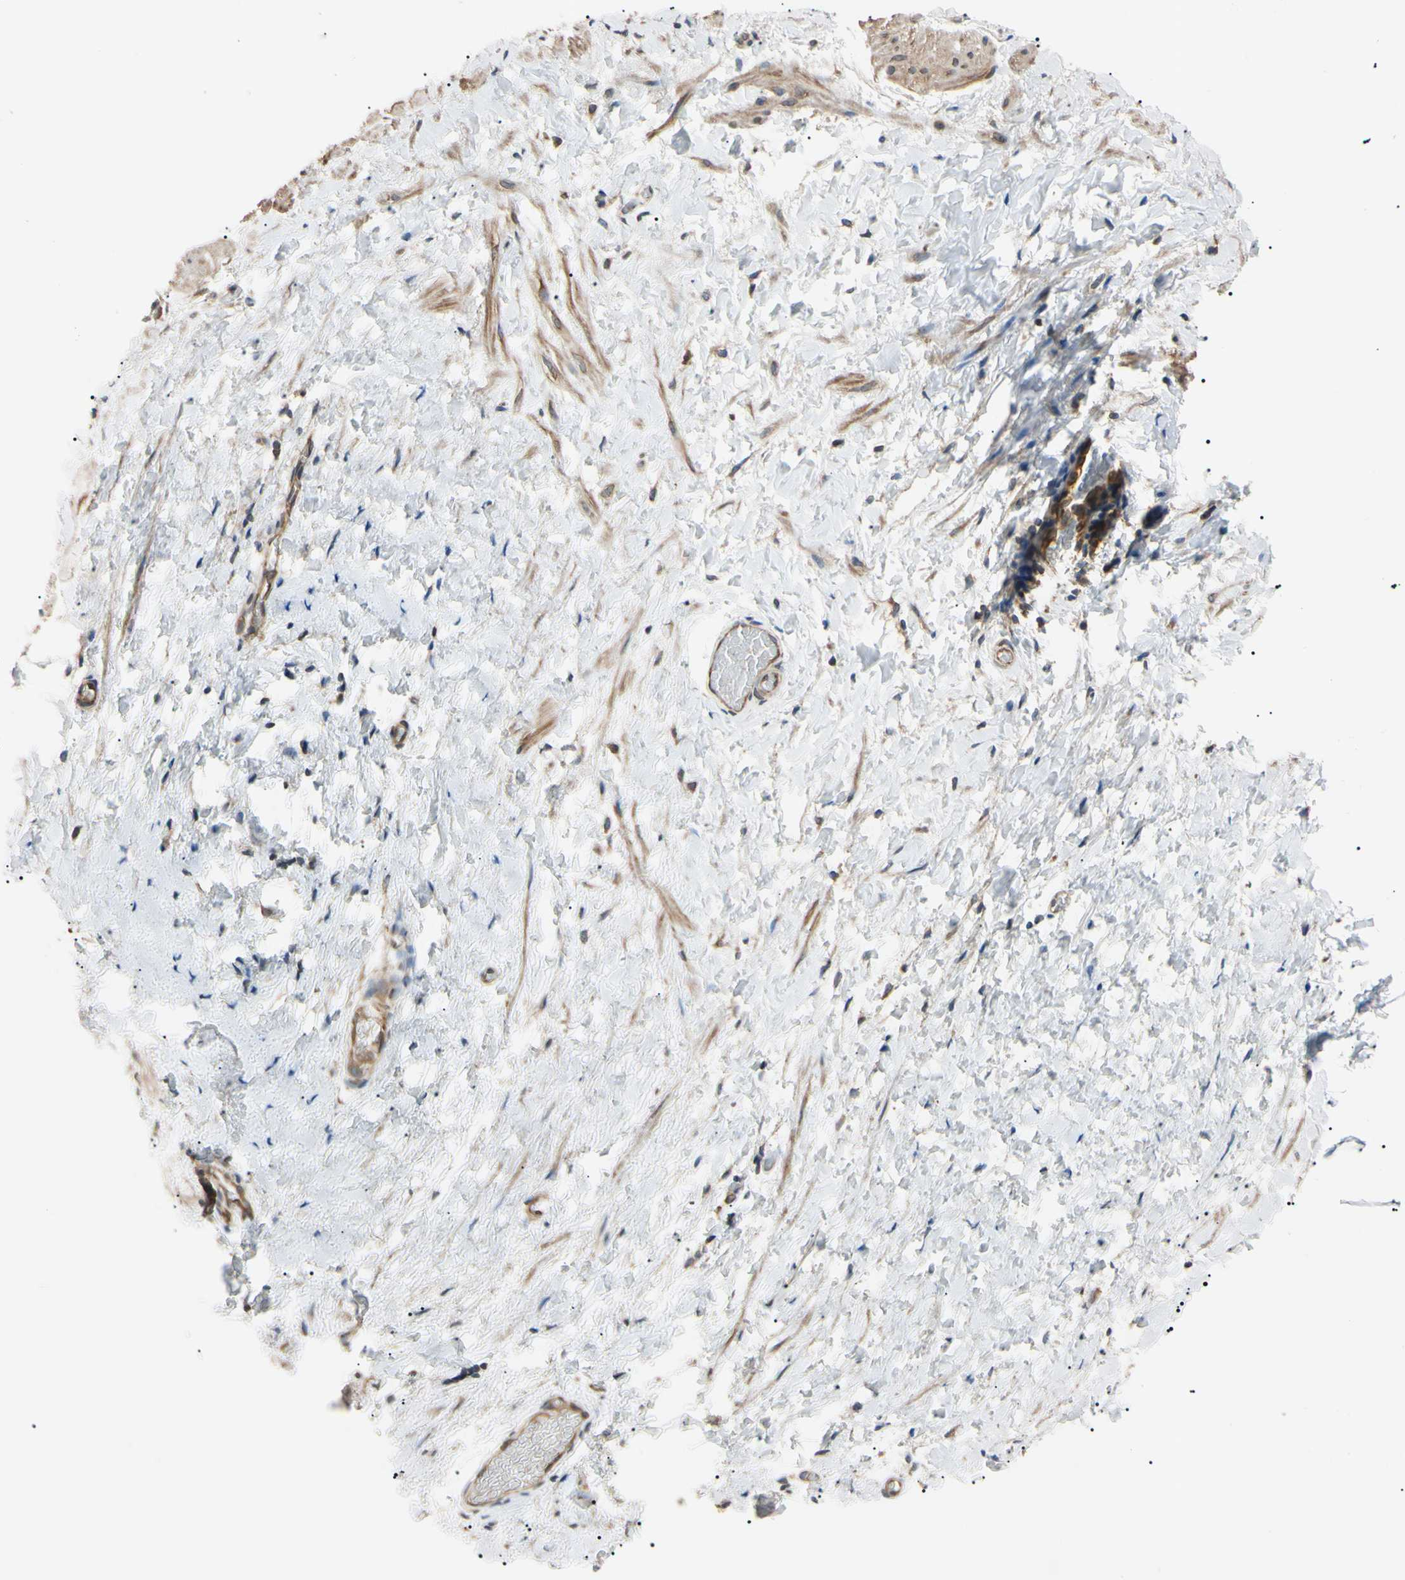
{"staining": {"intensity": "weak", "quantity": ">75%", "location": "cytoplasmic/membranous"}, "tissue": "smooth muscle", "cell_type": "Smooth muscle cells", "image_type": "normal", "snomed": [{"axis": "morphology", "description": "Normal tissue, NOS"}, {"axis": "topography", "description": "Smooth muscle"}], "caption": "Smooth muscle stained for a protein shows weak cytoplasmic/membranous positivity in smooth muscle cells. The staining was performed using DAB (3,3'-diaminobenzidine) to visualize the protein expression in brown, while the nuclei were stained in blue with hematoxylin (Magnification: 20x).", "gene": "VAPA", "patient": {"sex": "male", "age": 16}}